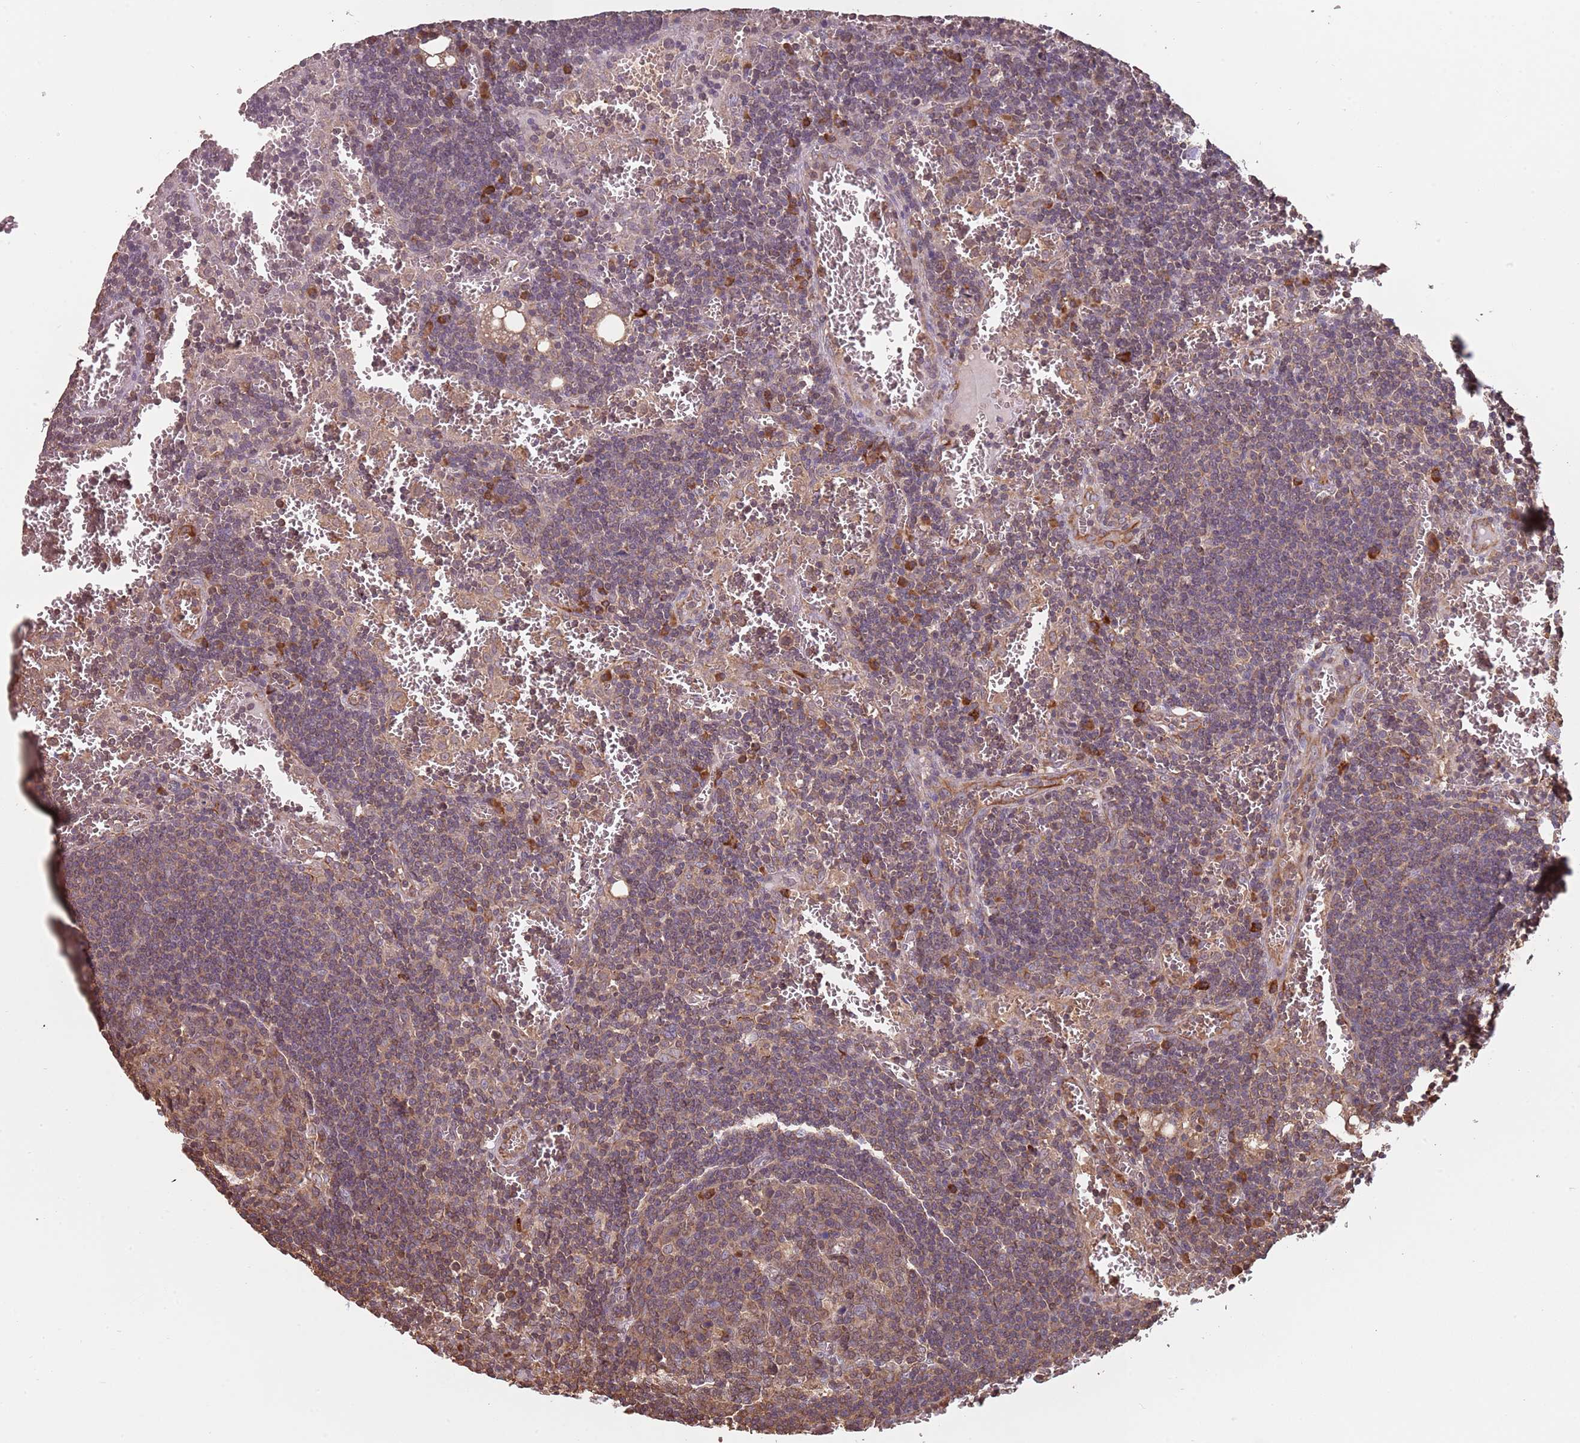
{"staining": {"intensity": "weak", "quantity": "<25%", "location": "nuclear"}, "tissue": "lymph node", "cell_type": "Germinal center cells", "image_type": "normal", "snomed": [{"axis": "morphology", "description": "Normal tissue, NOS"}, {"axis": "topography", "description": "Lymph node"}], "caption": "IHC image of normal lymph node stained for a protein (brown), which displays no staining in germinal center cells.", "gene": "COG4", "patient": {"sex": "female", "age": 73}}